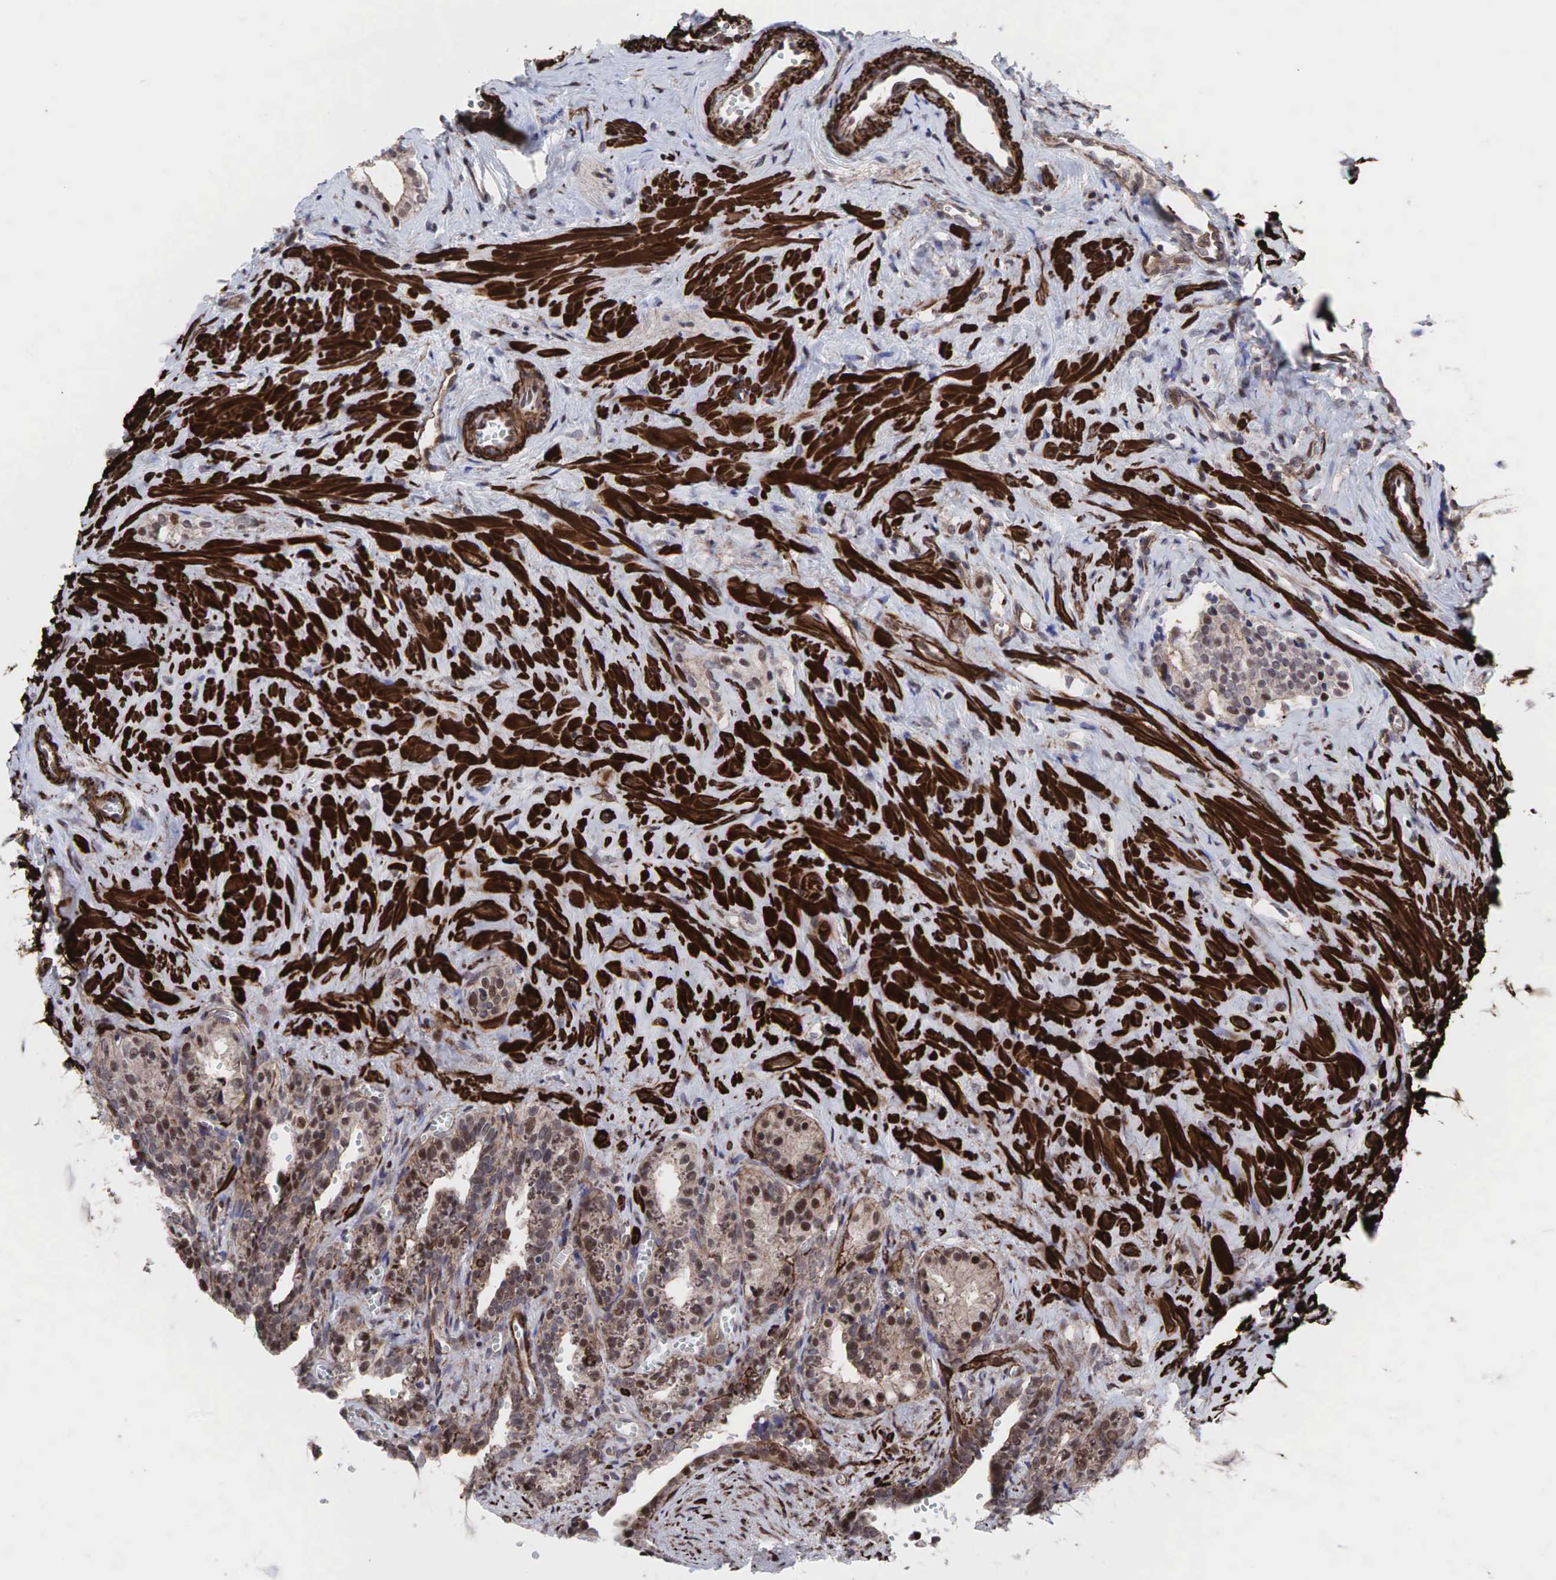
{"staining": {"intensity": "moderate", "quantity": "25%-75%", "location": "cytoplasmic/membranous"}, "tissue": "seminal vesicle", "cell_type": "Glandular cells", "image_type": "normal", "snomed": [{"axis": "morphology", "description": "Normal tissue, NOS"}, {"axis": "topography", "description": "Seminal veicle"}], "caption": "About 25%-75% of glandular cells in benign seminal vesicle reveal moderate cytoplasmic/membranous protein expression as visualized by brown immunohistochemical staining.", "gene": "GPRASP1", "patient": {"sex": "male", "age": 60}}